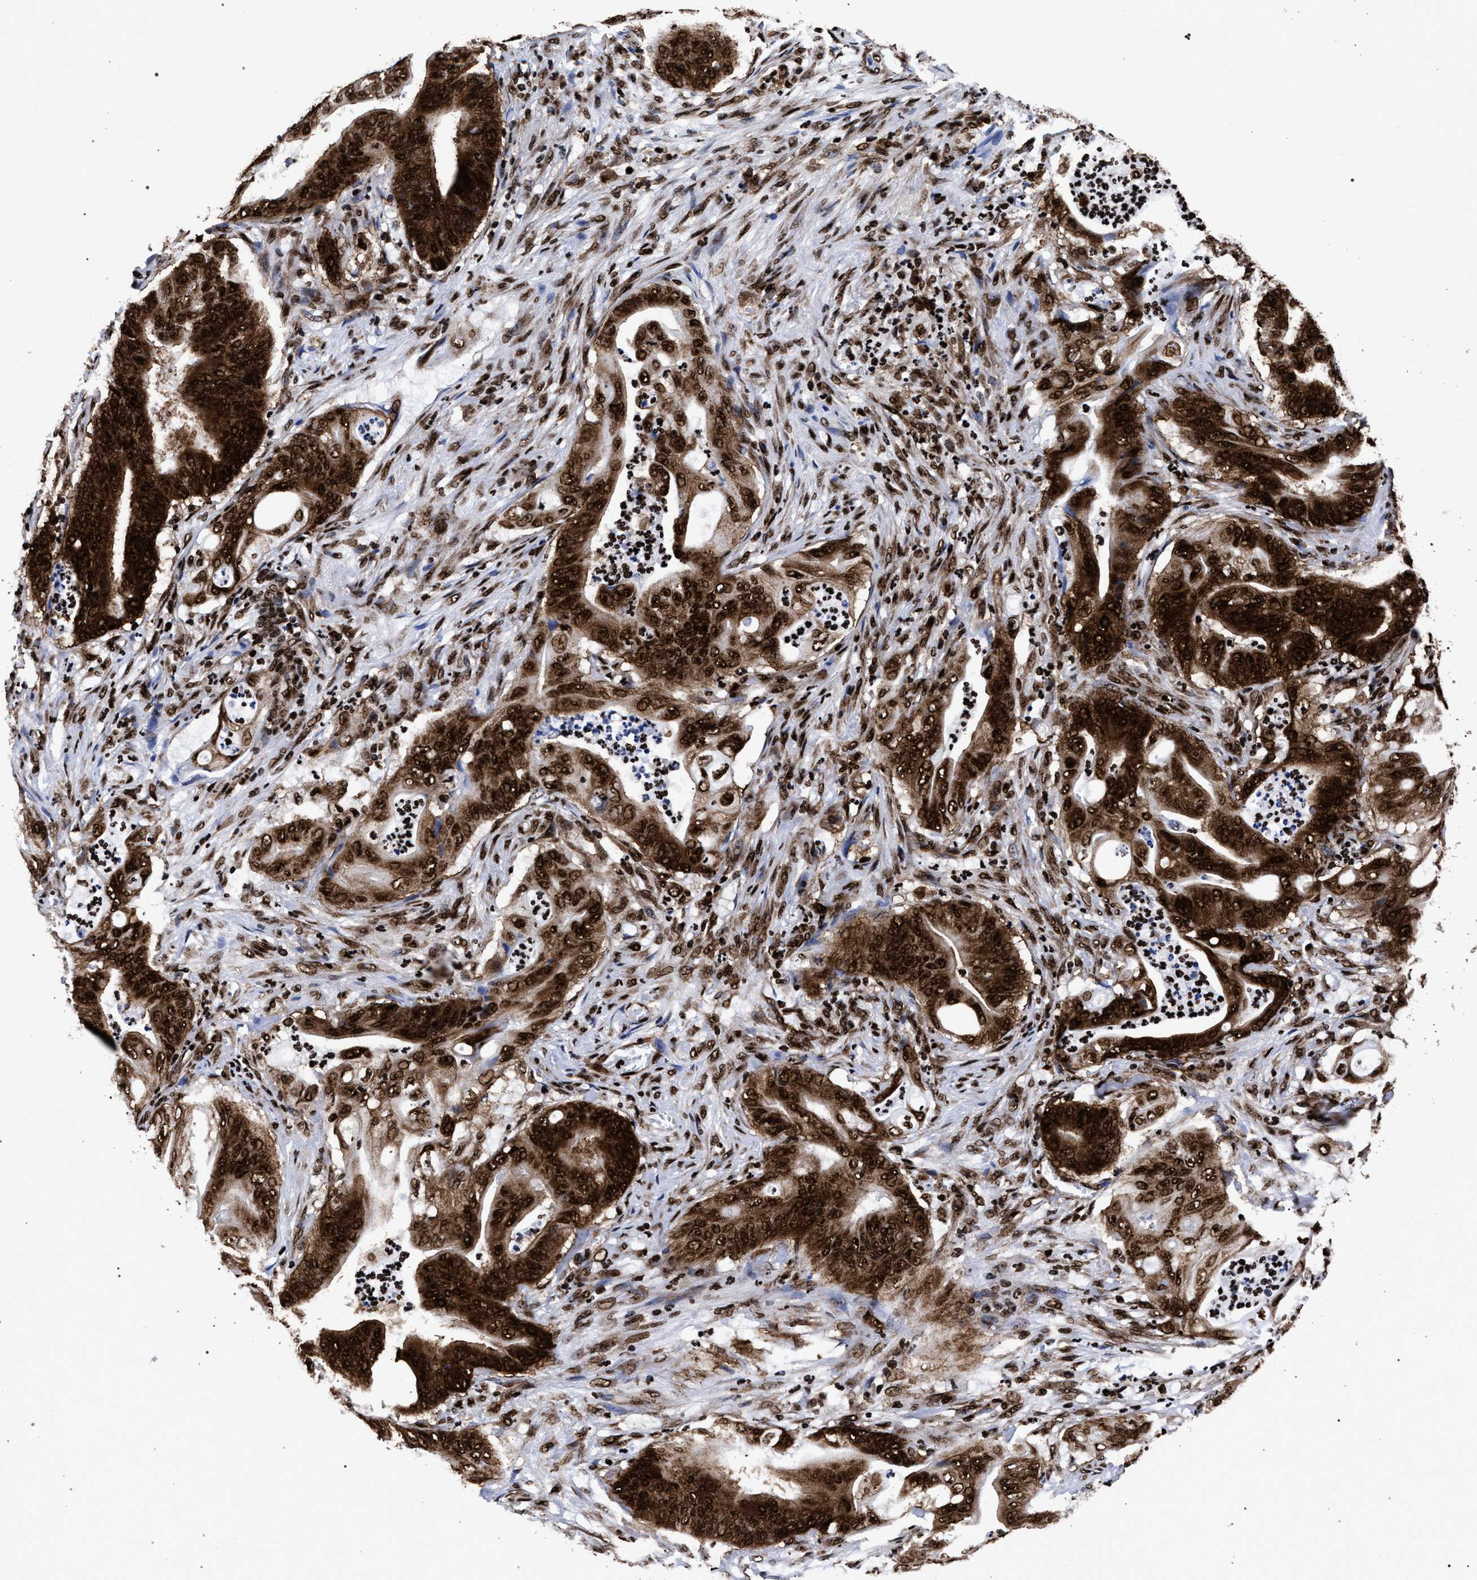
{"staining": {"intensity": "strong", "quantity": ">75%", "location": "cytoplasmic/membranous,nuclear"}, "tissue": "stomach cancer", "cell_type": "Tumor cells", "image_type": "cancer", "snomed": [{"axis": "morphology", "description": "Adenocarcinoma, NOS"}, {"axis": "topography", "description": "Stomach"}], "caption": "IHC of stomach cancer exhibits high levels of strong cytoplasmic/membranous and nuclear expression in about >75% of tumor cells.", "gene": "HNRNPA1", "patient": {"sex": "female", "age": 73}}